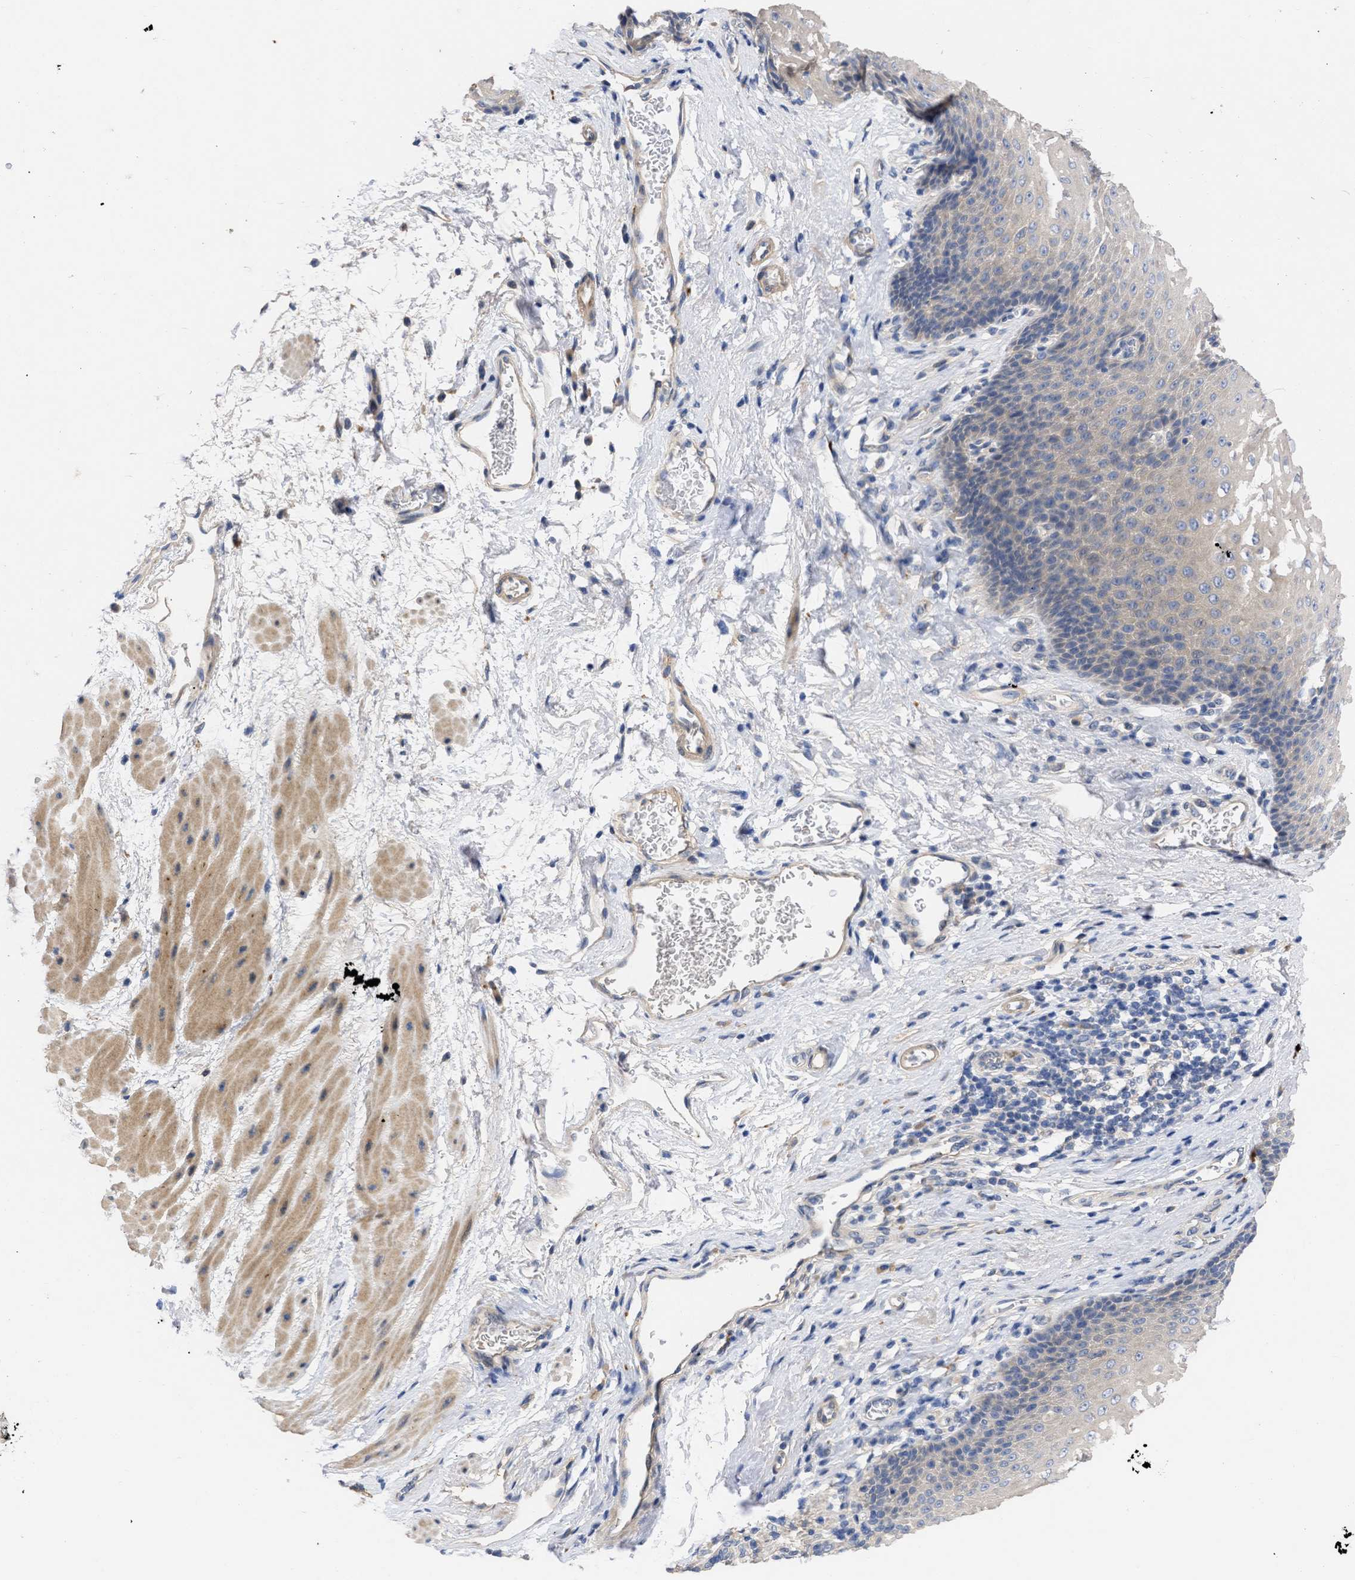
{"staining": {"intensity": "weak", "quantity": "25%-75%", "location": "cytoplasmic/membranous"}, "tissue": "esophagus", "cell_type": "Squamous epithelial cells", "image_type": "normal", "snomed": [{"axis": "morphology", "description": "Normal tissue, NOS"}, {"axis": "topography", "description": "Esophagus"}], "caption": "Human esophagus stained with a brown dye reveals weak cytoplasmic/membranous positive expression in about 25%-75% of squamous epithelial cells.", "gene": "ARHGEF4", "patient": {"sex": "male", "age": 48}}